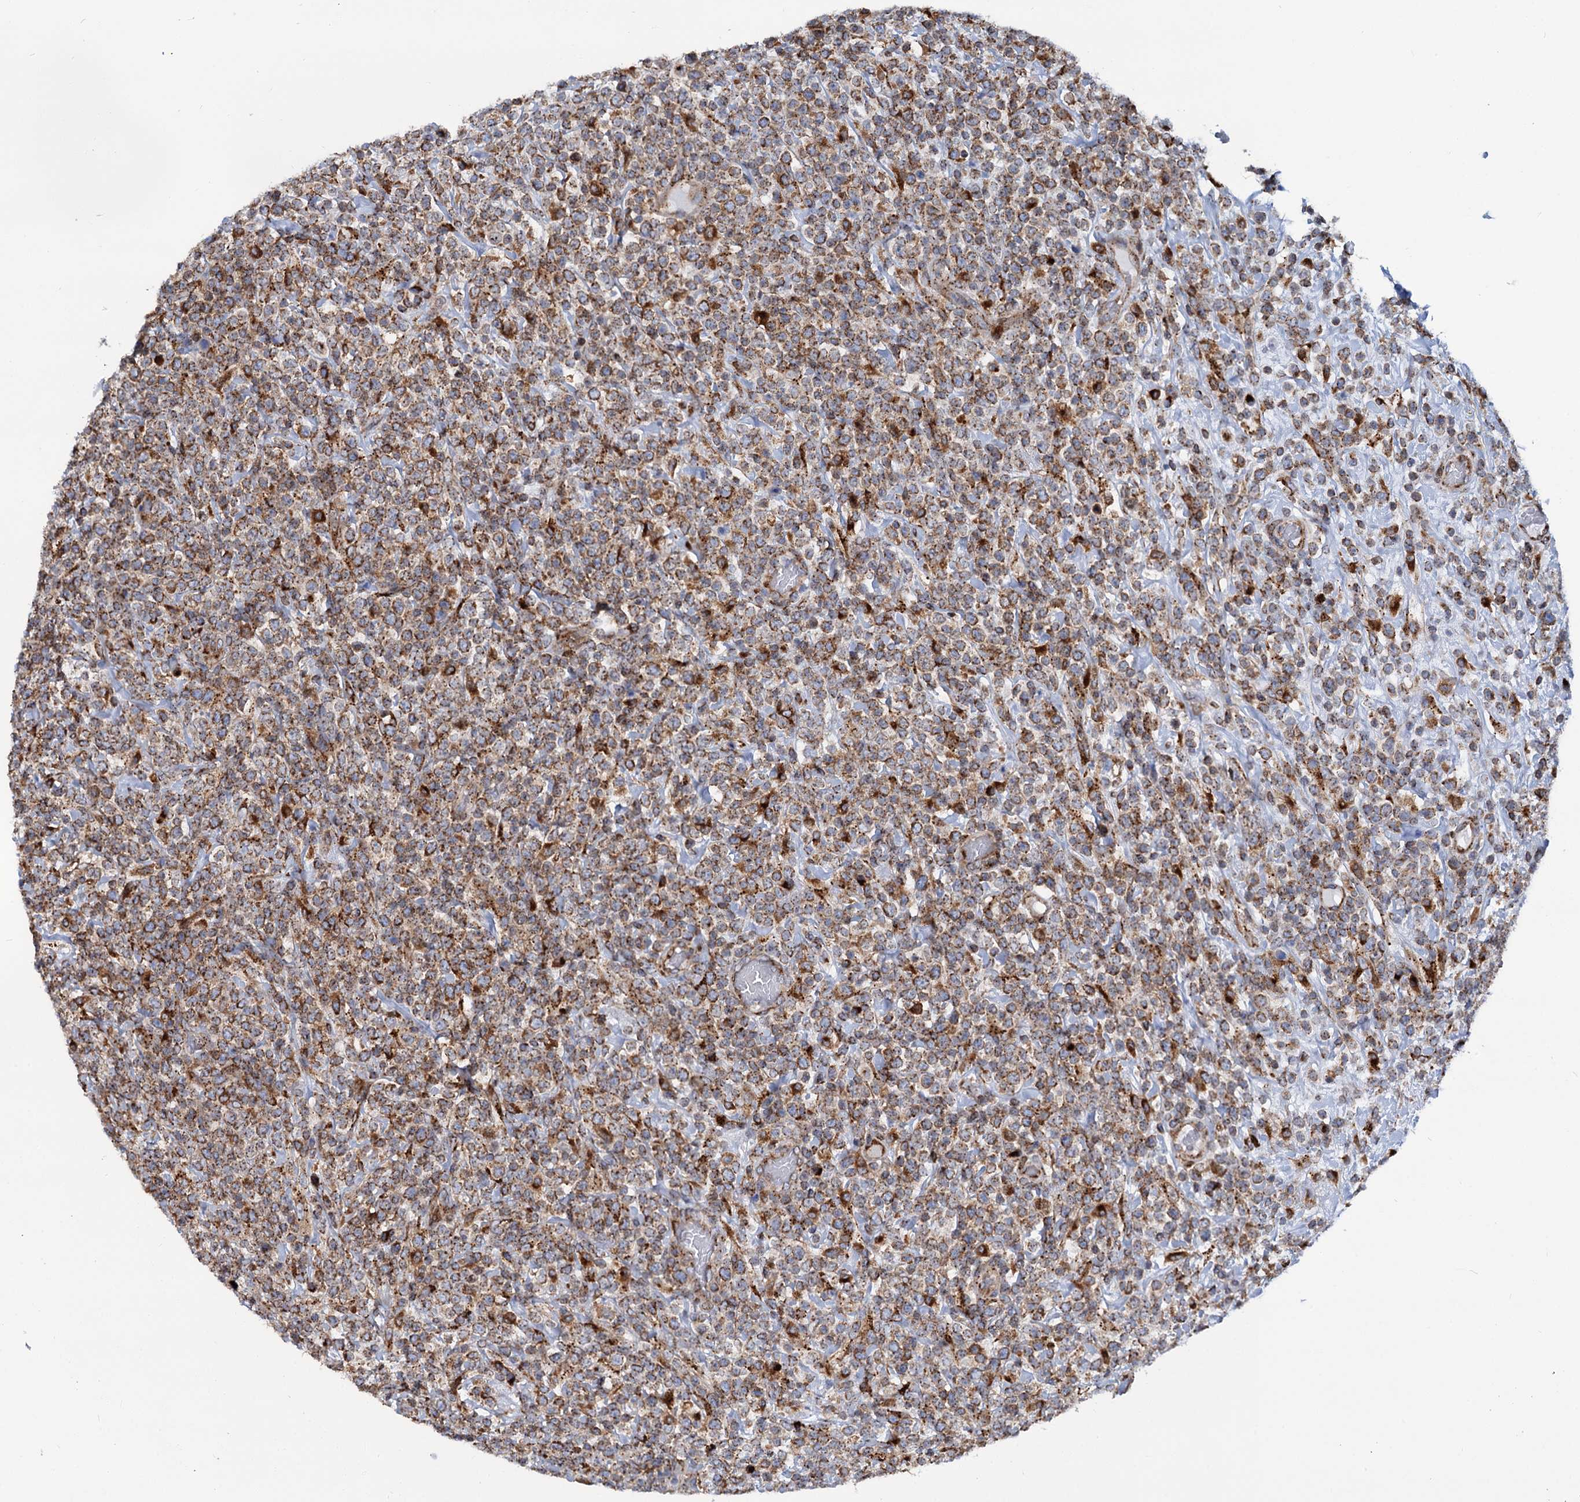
{"staining": {"intensity": "moderate", "quantity": ">75%", "location": "cytoplasmic/membranous"}, "tissue": "lymphoma", "cell_type": "Tumor cells", "image_type": "cancer", "snomed": [{"axis": "morphology", "description": "Malignant lymphoma, non-Hodgkin's type, High grade"}, {"axis": "topography", "description": "Colon"}], "caption": "High-power microscopy captured an IHC micrograph of lymphoma, revealing moderate cytoplasmic/membranous staining in approximately >75% of tumor cells.", "gene": "SUPT20H", "patient": {"sex": "female", "age": 53}}